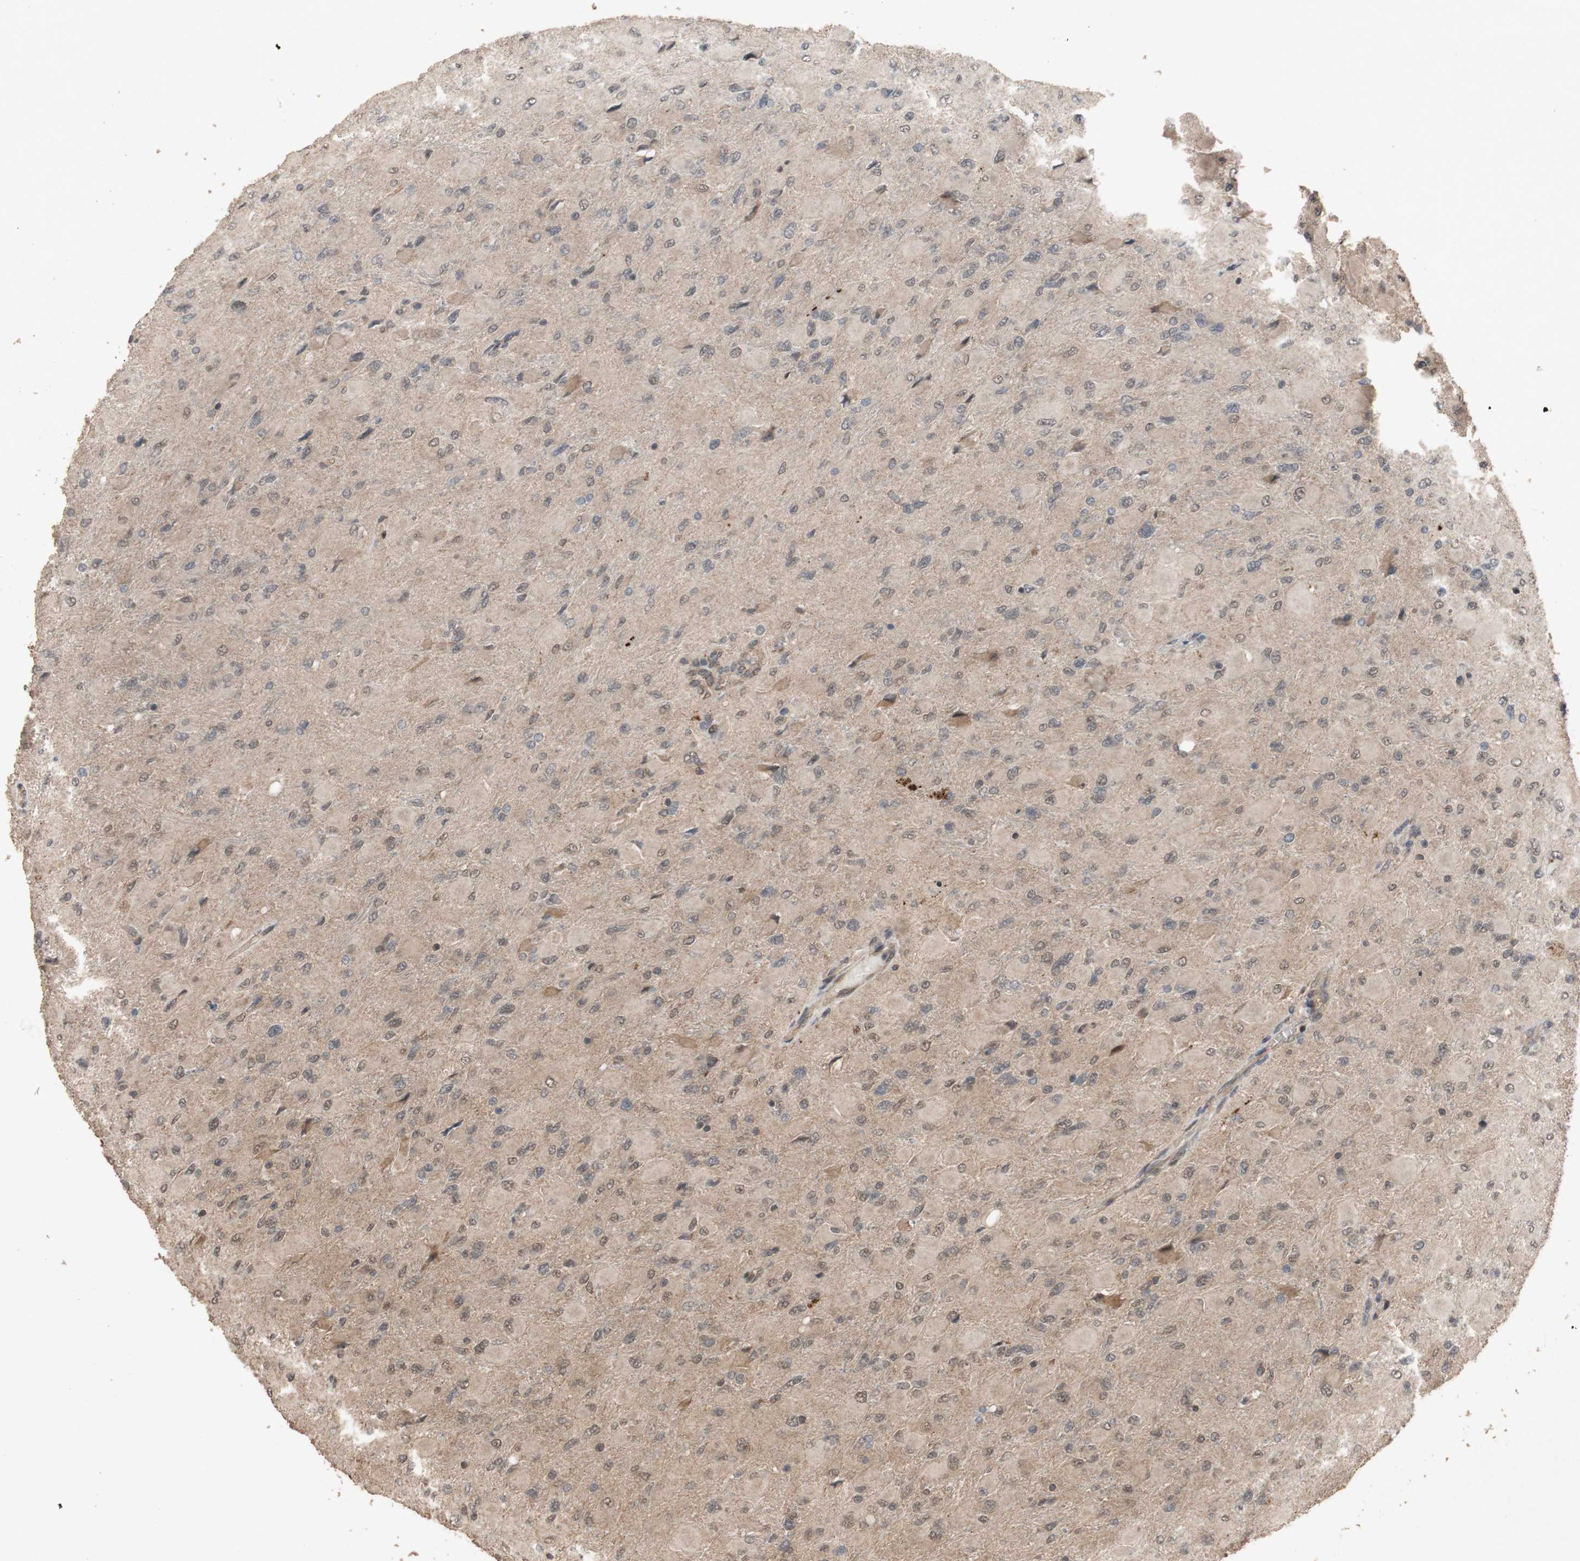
{"staining": {"intensity": "negative", "quantity": "none", "location": "none"}, "tissue": "glioma", "cell_type": "Tumor cells", "image_type": "cancer", "snomed": [{"axis": "morphology", "description": "Glioma, malignant, High grade"}, {"axis": "topography", "description": "Cerebral cortex"}], "caption": "Human malignant glioma (high-grade) stained for a protein using IHC shows no positivity in tumor cells.", "gene": "KANSL1", "patient": {"sex": "female", "age": 36}}